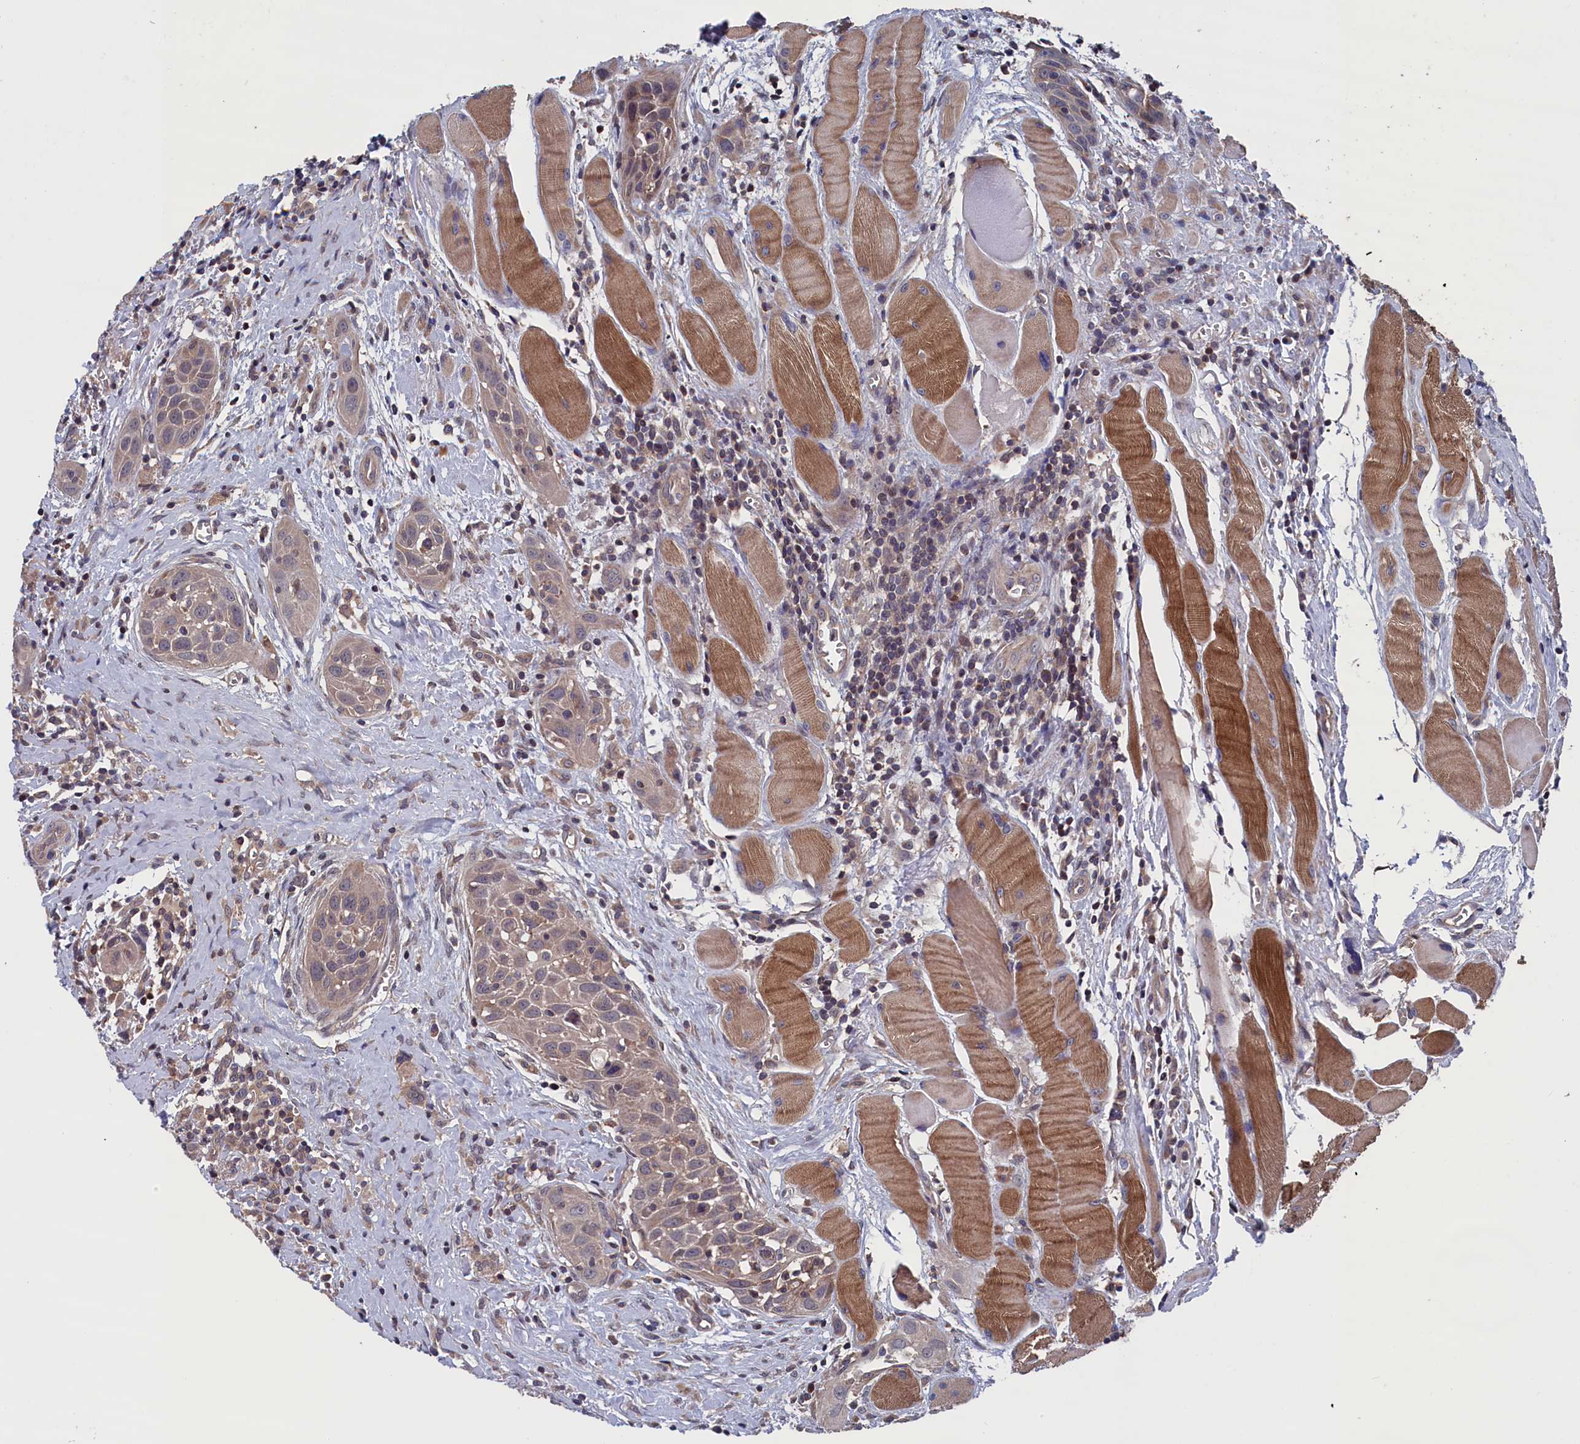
{"staining": {"intensity": "weak", "quantity": "25%-75%", "location": "cytoplasmic/membranous"}, "tissue": "head and neck cancer", "cell_type": "Tumor cells", "image_type": "cancer", "snomed": [{"axis": "morphology", "description": "Squamous cell carcinoma, NOS"}, {"axis": "topography", "description": "Oral tissue"}, {"axis": "topography", "description": "Head-Neck"}], "caption": "A high-resolution image shows immunohistochemistry (IHC) staining of head and neck cancer (squamous cell carcinoma), which reveals weak cytoplasmic/membranous staining in approximately 25%-75% of tumor cells.", "gene": "SPATA13", "patient": {"sex": "female", "age": 50}}